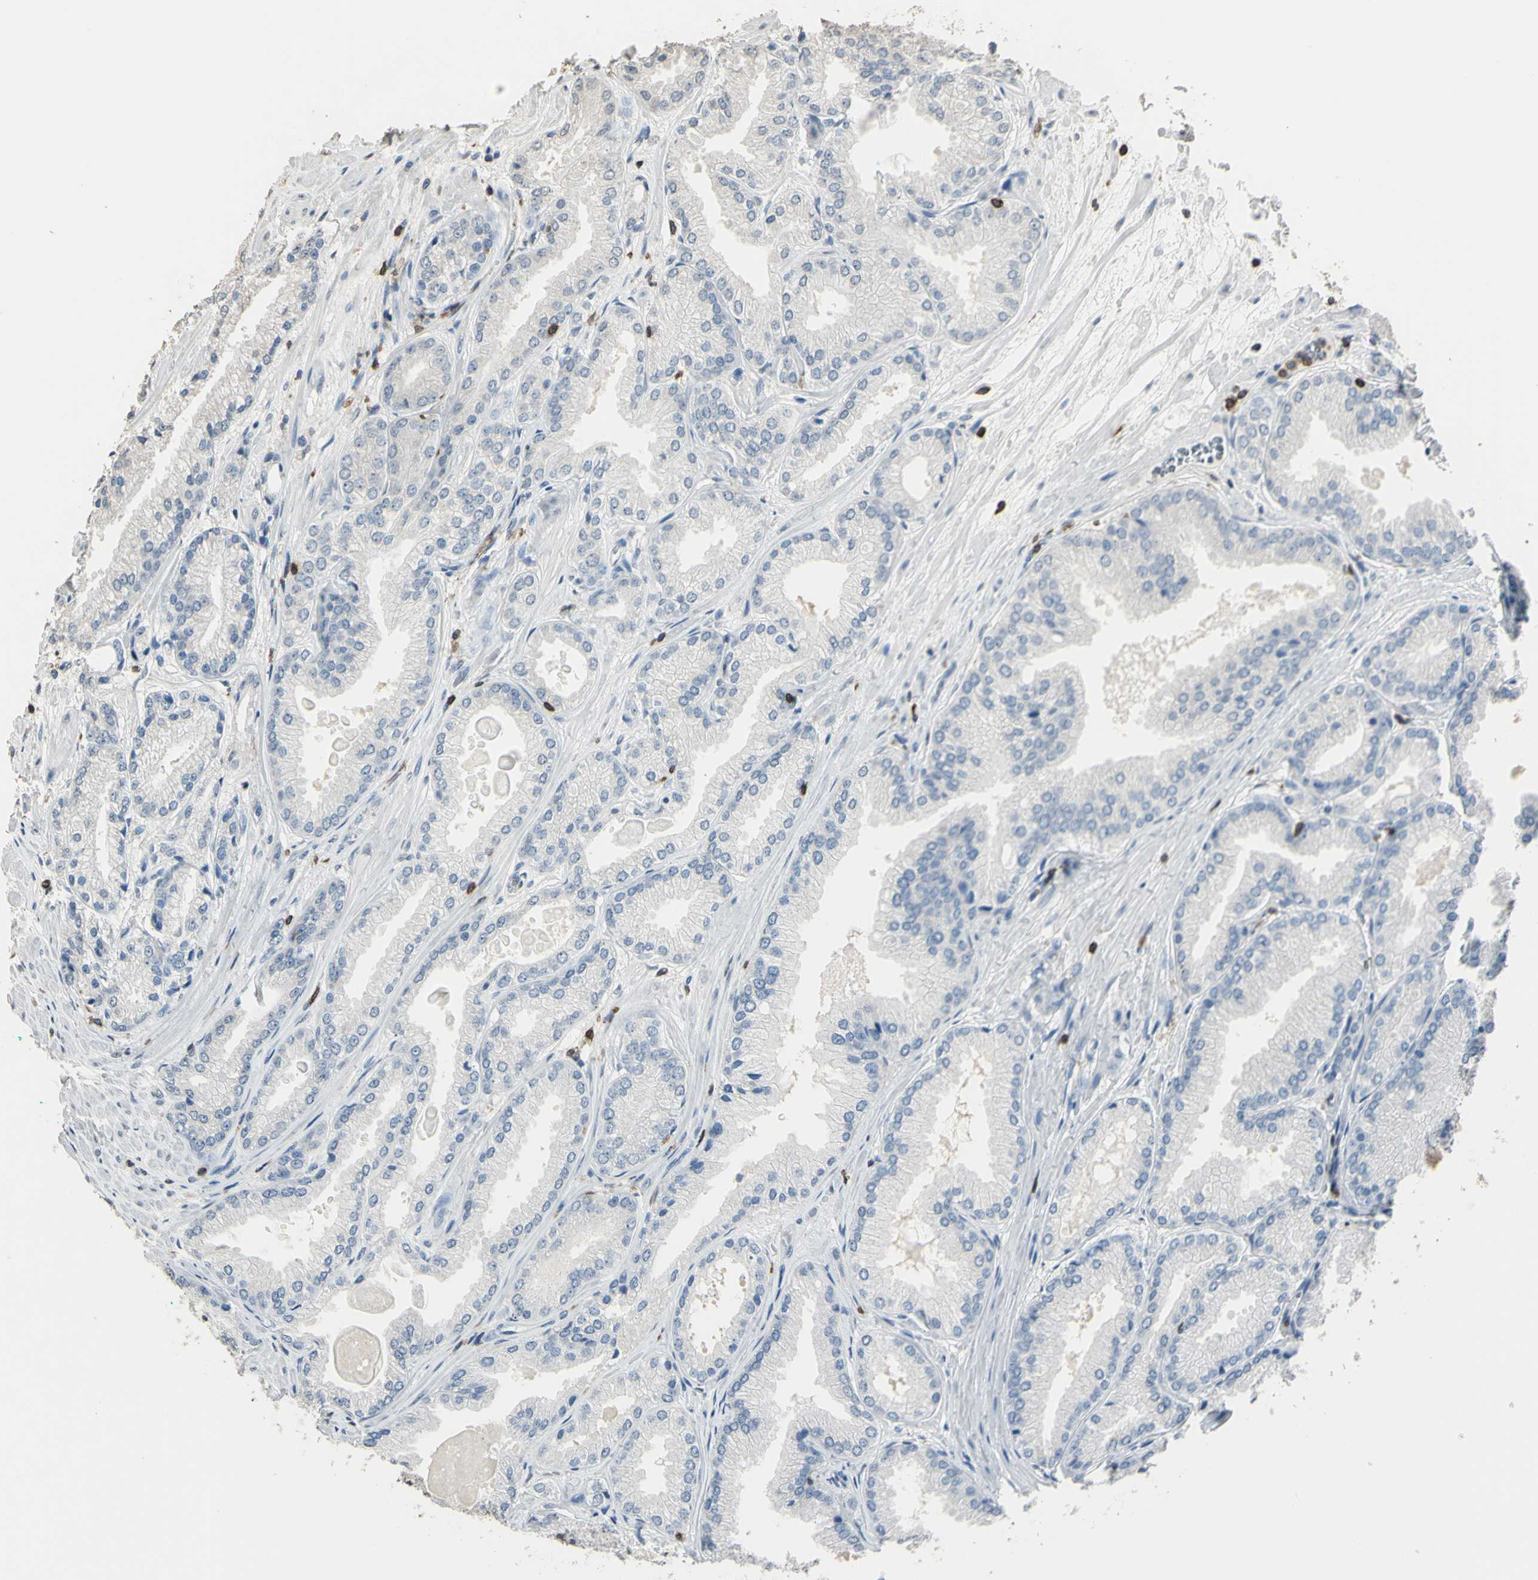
{"staining": {"intensity": "negative", "quantity": "none", "location": "none"}, "tissue": "prostate cancer", "cell_type": "Tumor cells", "image_type": "cancer", "snomed": [{"axis": "morphology", "description": "Adenocarcinoma, High grade"}, {"axis": "topography", "description": "Prostate"}], "caption": "The photomicrograph displays no significant staining in tumor cells of prostate adenocarcinoma (high-grade). (DAB IHC, high magnification).", "gene": "PSTPIP1", "patient": {"sex": "male", "age": 59}}